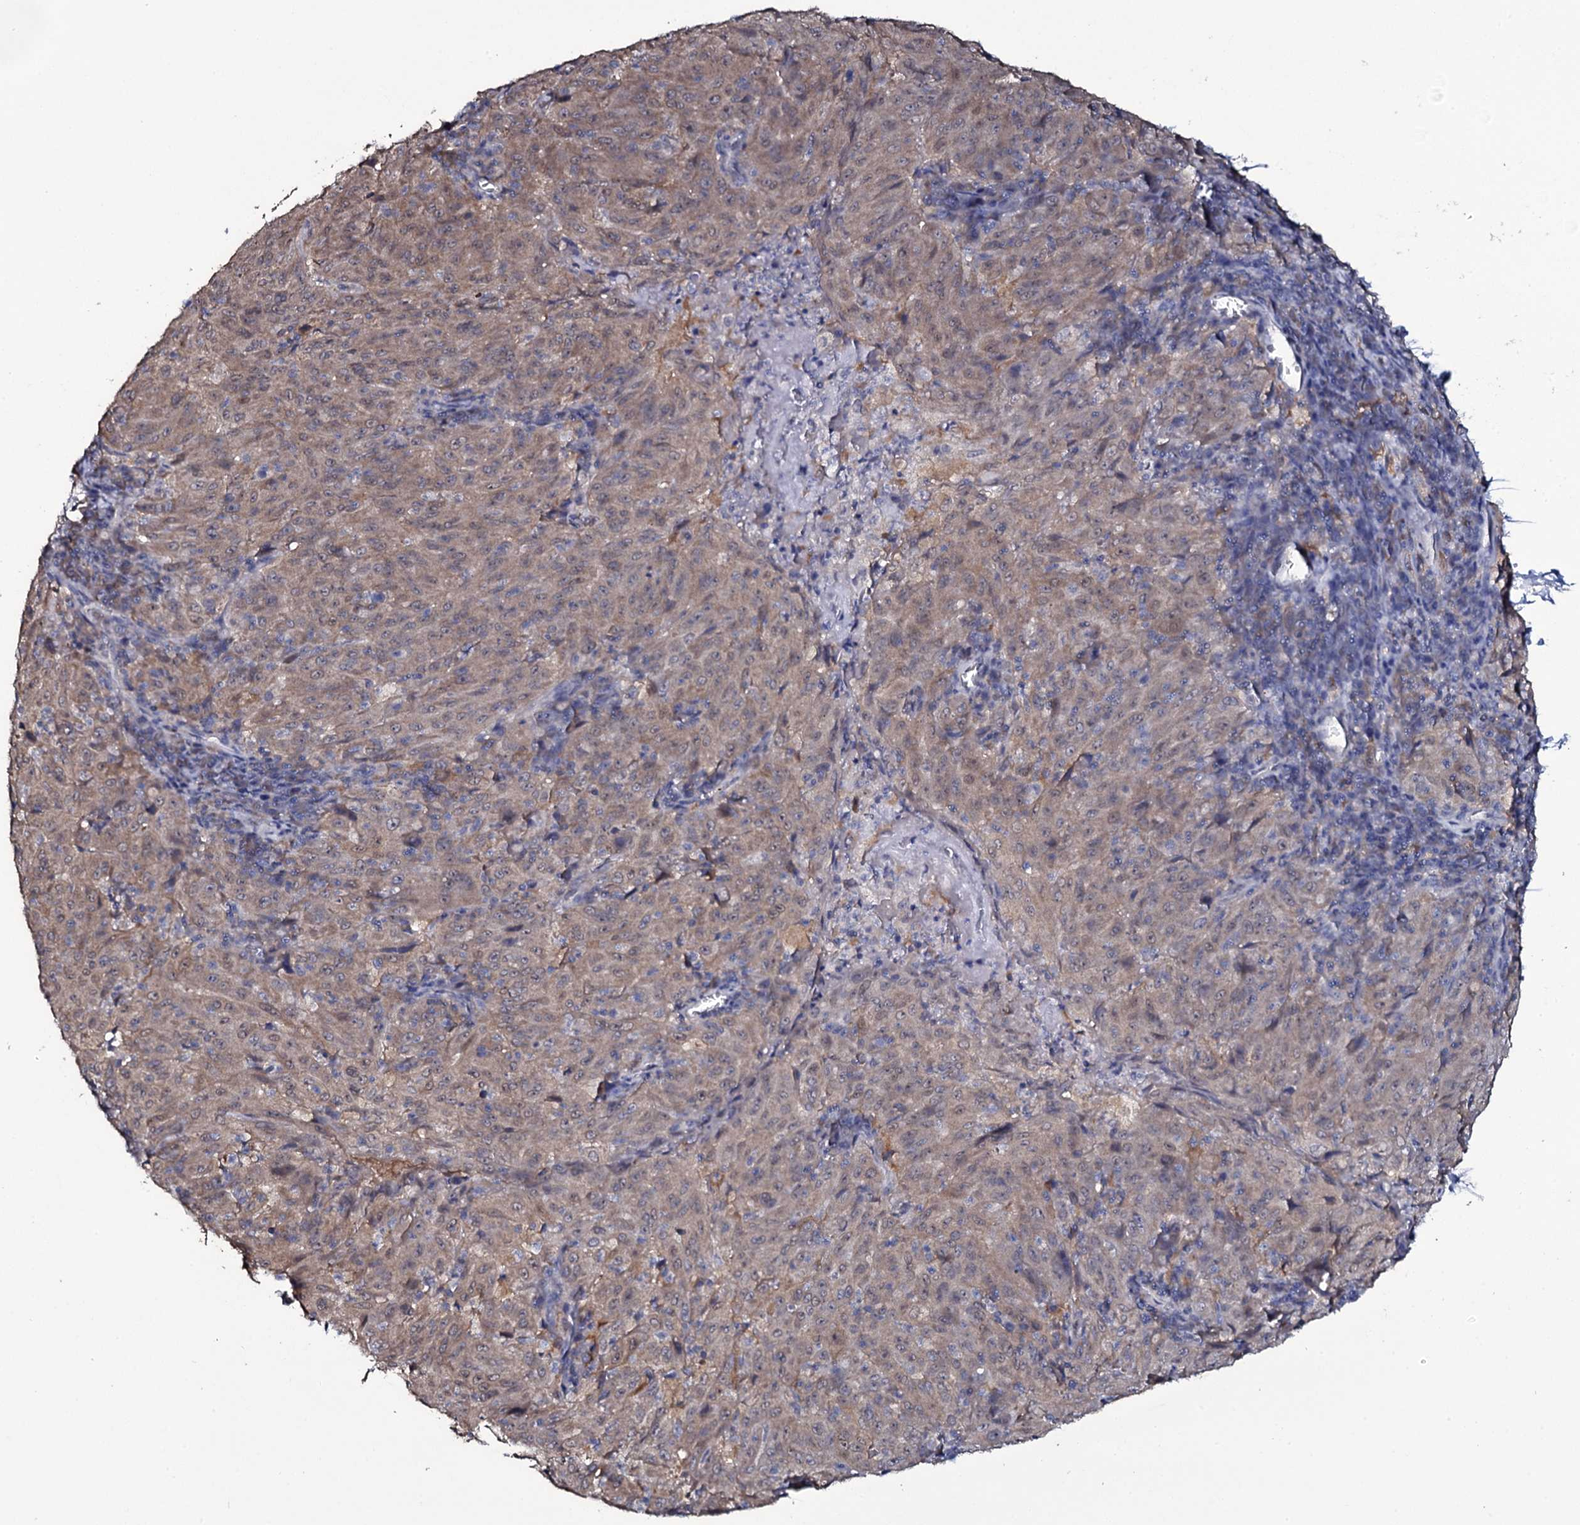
{"staining": {"intensity": "moderate", "quantity": ">75%", "location": "cytoplasmic/membranous"}, "tissue": "pancreatic cancer", "cell_type": "Tumor cells", "image_type": "cancer", "snomed": [{"axis": "morphology", "description": "Adenocarcinoma, NOS"}, {"axis": "topography", "description": "Pancreas"}], "caption": "Immunohistochemistry (DAB) staining of pancreatic cancer (adenocarcinoma) reveals moderate cytoplasmic/membranous protein positivity in approximately >75% of tumor cells. (DAB (3,3'-diaminobenzidine) = brown stain, brightfield microscopy at high magnification).", "gene": "CRYL1", "patient": {"sex": "male", "age": 63}}